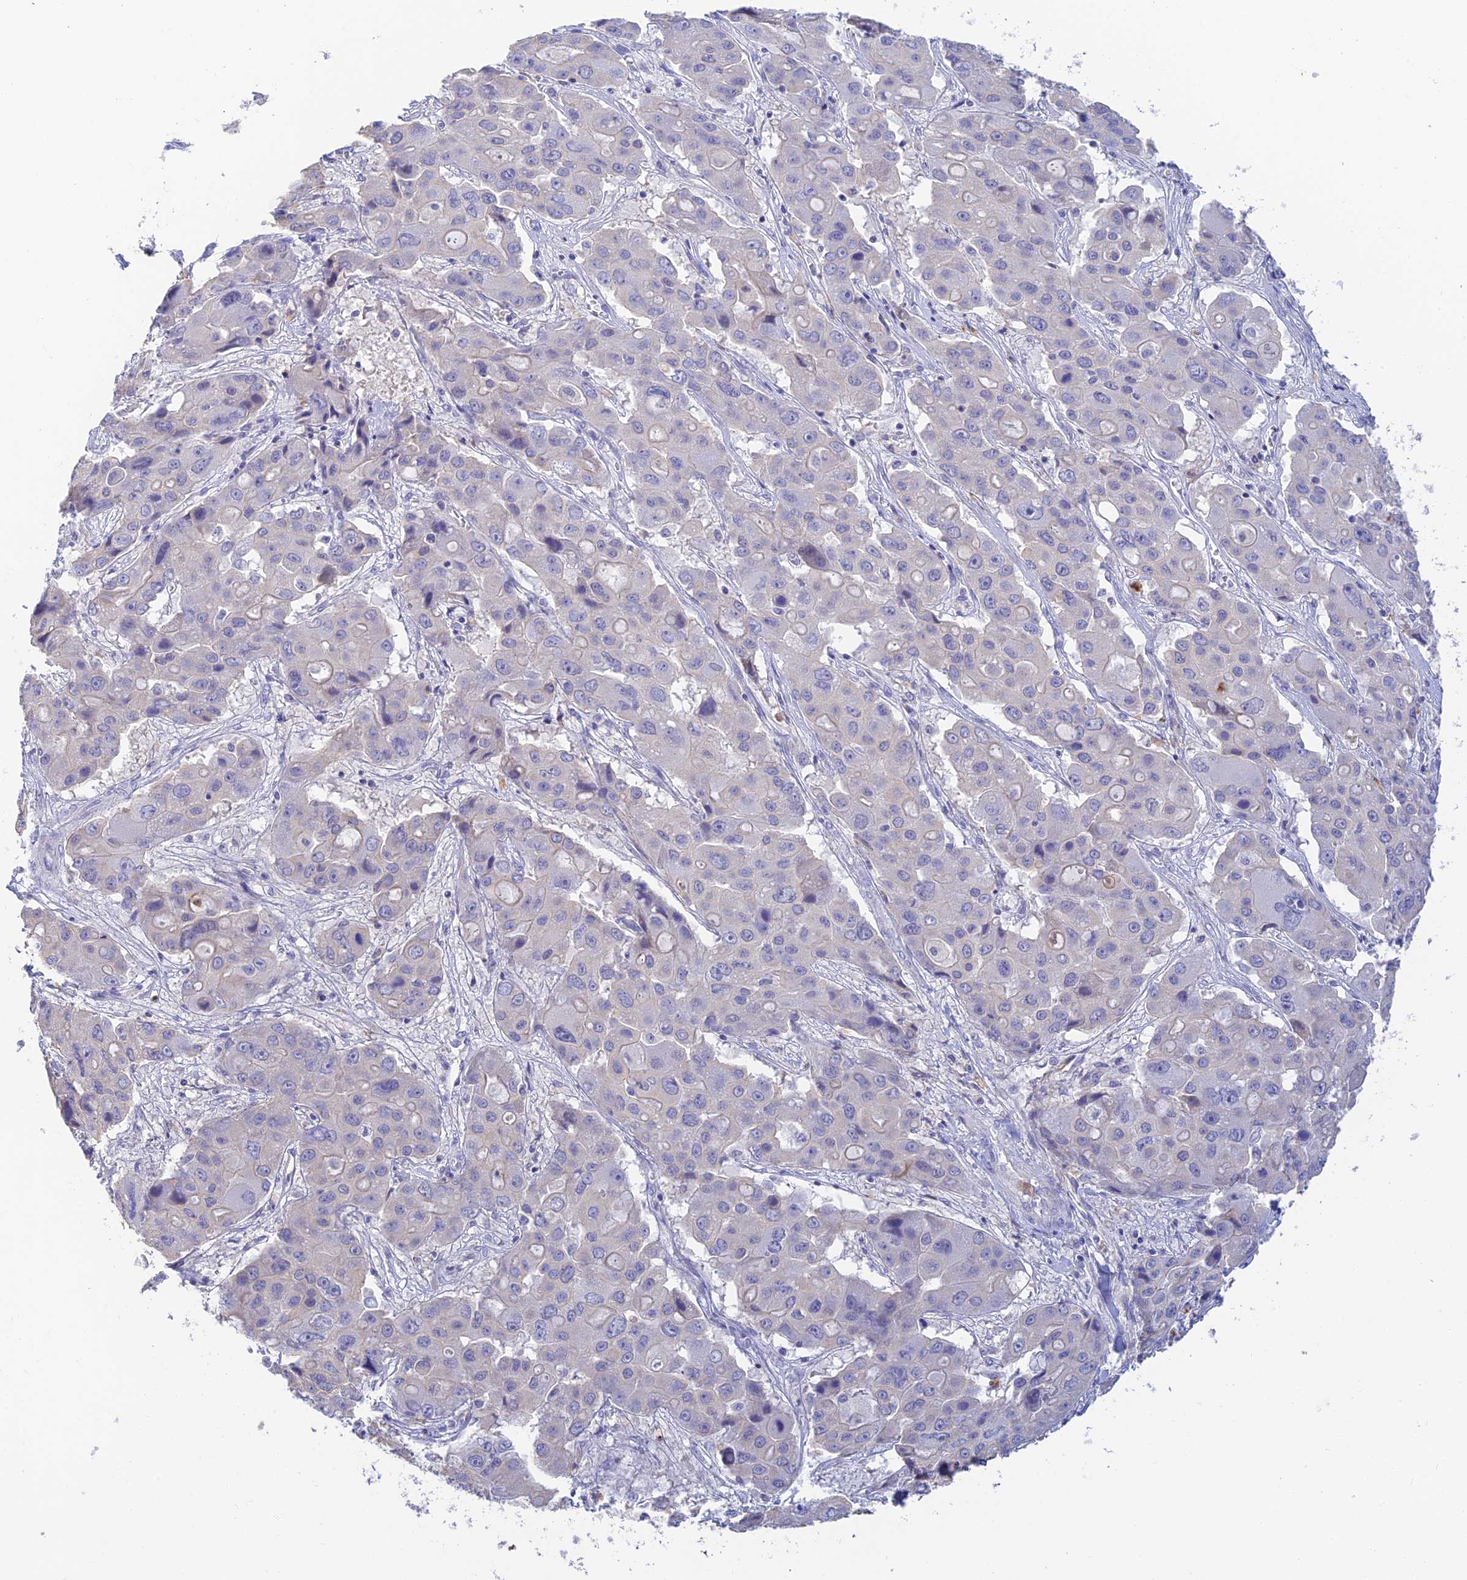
{"staining": {"intensity": "negative", "quantity": "none", "location": "none"}, "tissue": "liver cancer", "cell_type": "Tumor cells", "image_type": "cancer", "snomed": [{"axis": "morphology", "description": "Cholangiocarcinoma"}, {"axis": "topography", "description": "Liver"}], "caption": "Liver cancer (cholangiocarcinoma) stained for a protein using immunohistochemistry (IHC) exhibits no staining tumor cells.", "gene": "INTS13", "patient": {"sex": "male", "age": 67}}